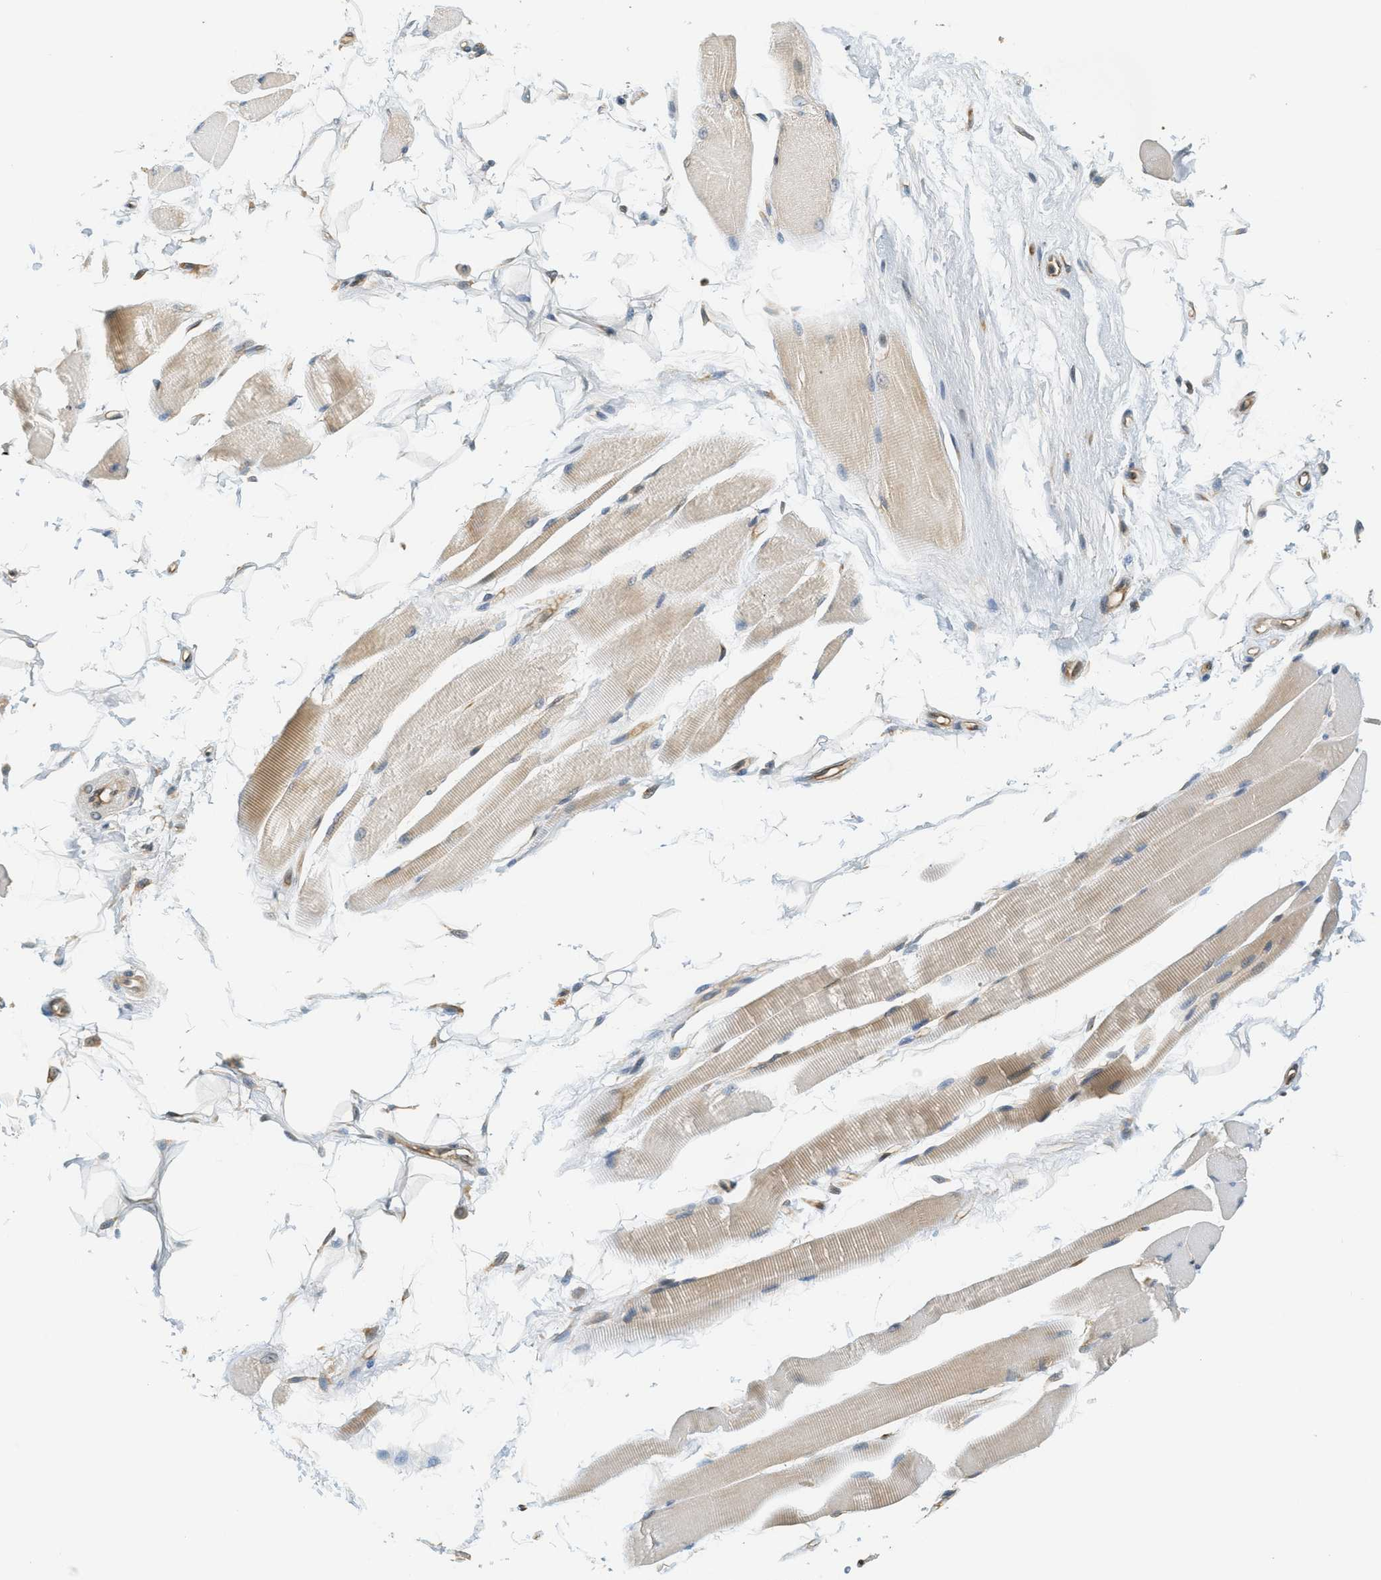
{"staining": {"intensity": "weak", "quantity": "<25%", "location": "cytoplasmic/membranous"}, "tissue": "skeletal muscle", "cell_type": "Myocytes", "image_type": "normal", "snomed": [{"axis": "morphology", "description": "Normal tissue, NOS"}, {"axis": "topography", "description": "Skeletal muscle"}, {"axis": "topography", "description": "Peripheral nerve tissue"}], "caption": "Myocytes show no significant positivity in unremarkable skeletal muscle.", "gene": "PDK1", "patient": {"sex": "female", "age": 84}}